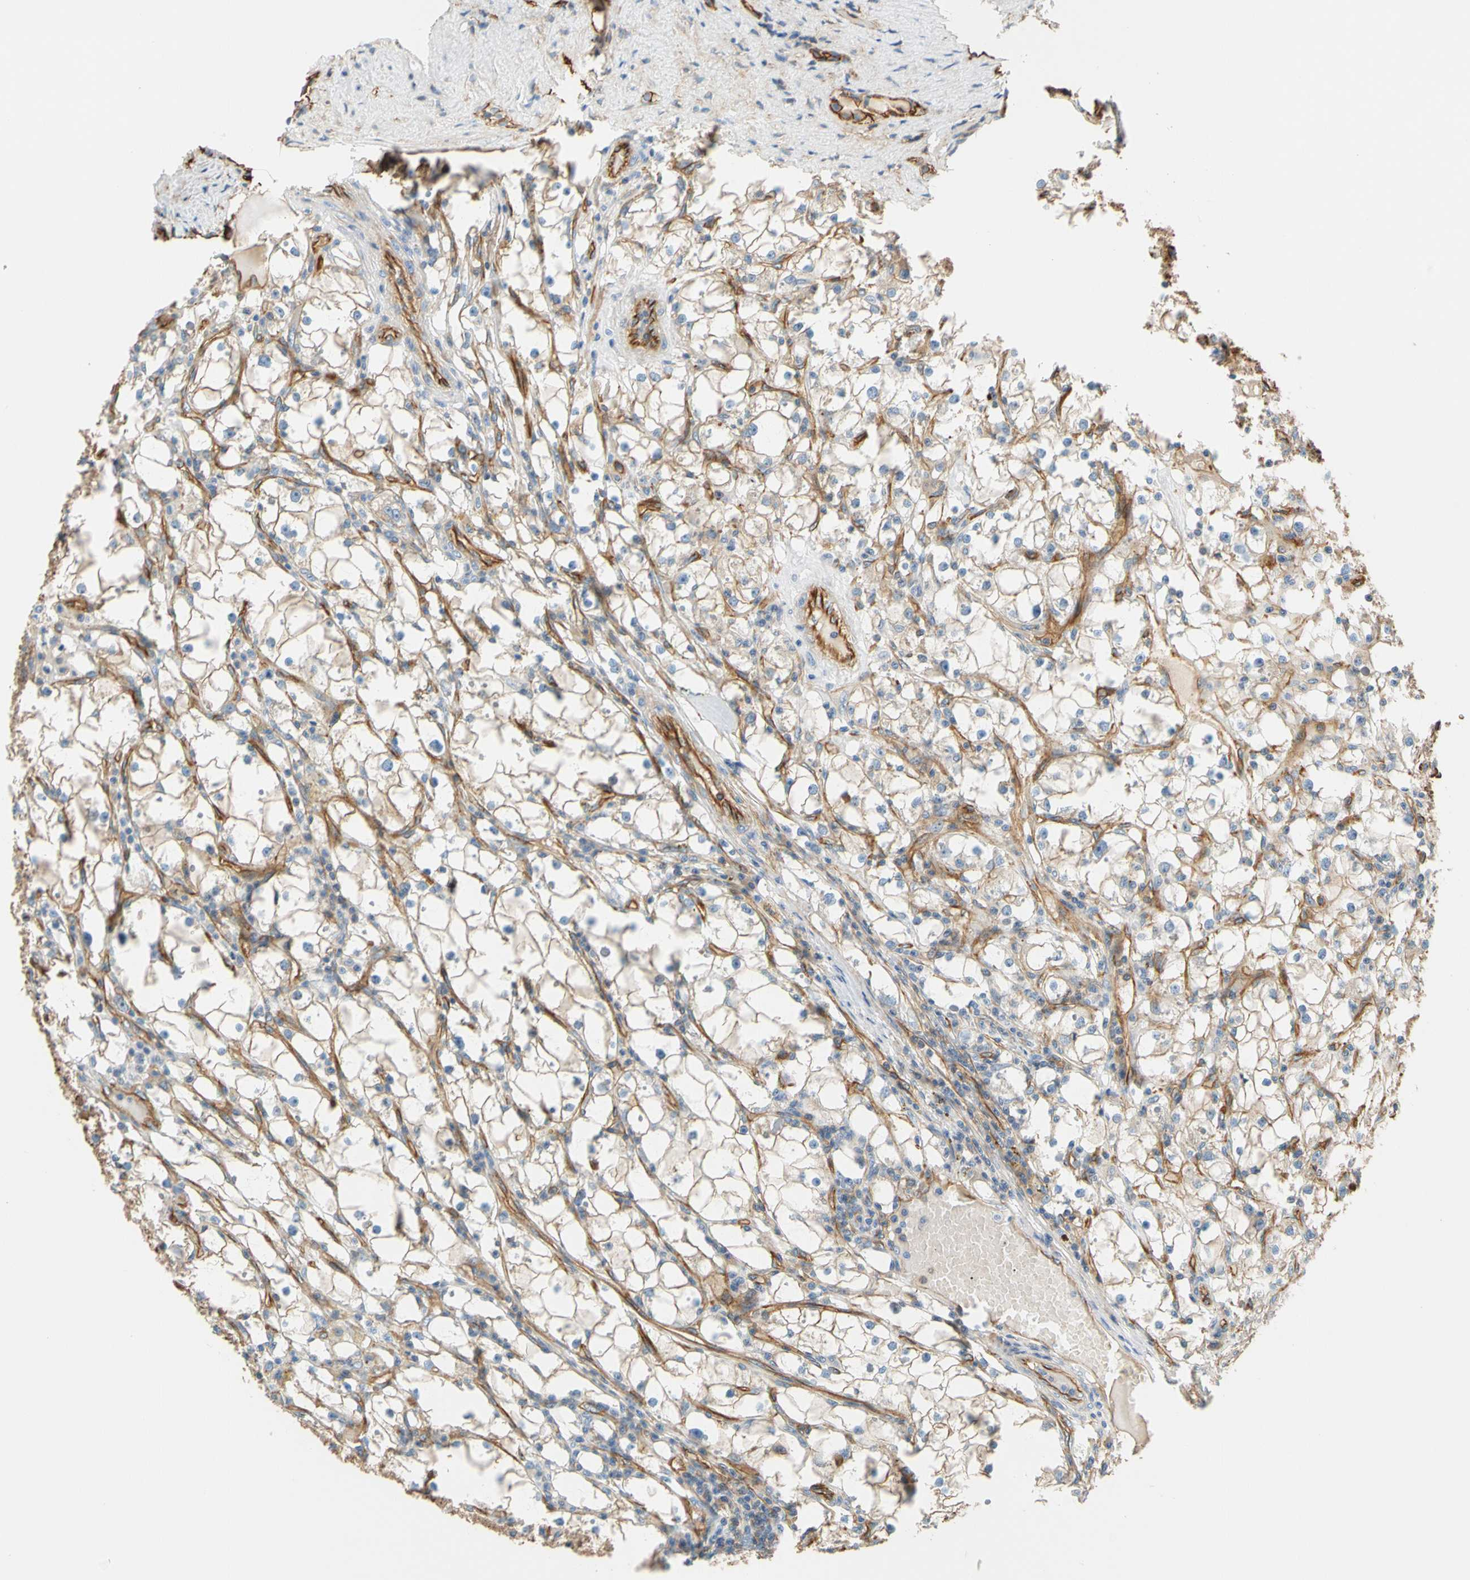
{"staining": {"intensity": "weak", "quantity": "<25%", "location": "cytoplasmic/membranous"}, "tissue": "renal cancer", "cell_type": "Tumor cells", "image_type": "cancer", "snomed": [{"axis": "morphology", "description": "Adenocarcinoma, NOS"}, {"axis": "topography", "description": "Kidney"}], "caption": "Immunohistochemistry (IHC) image of neoplastic tissue: renal cancer stained with DAB shows no significant protein expression in tumor cells.", "gene": "SPTAN1", "patient": {"sex": "male", "age": 56}}